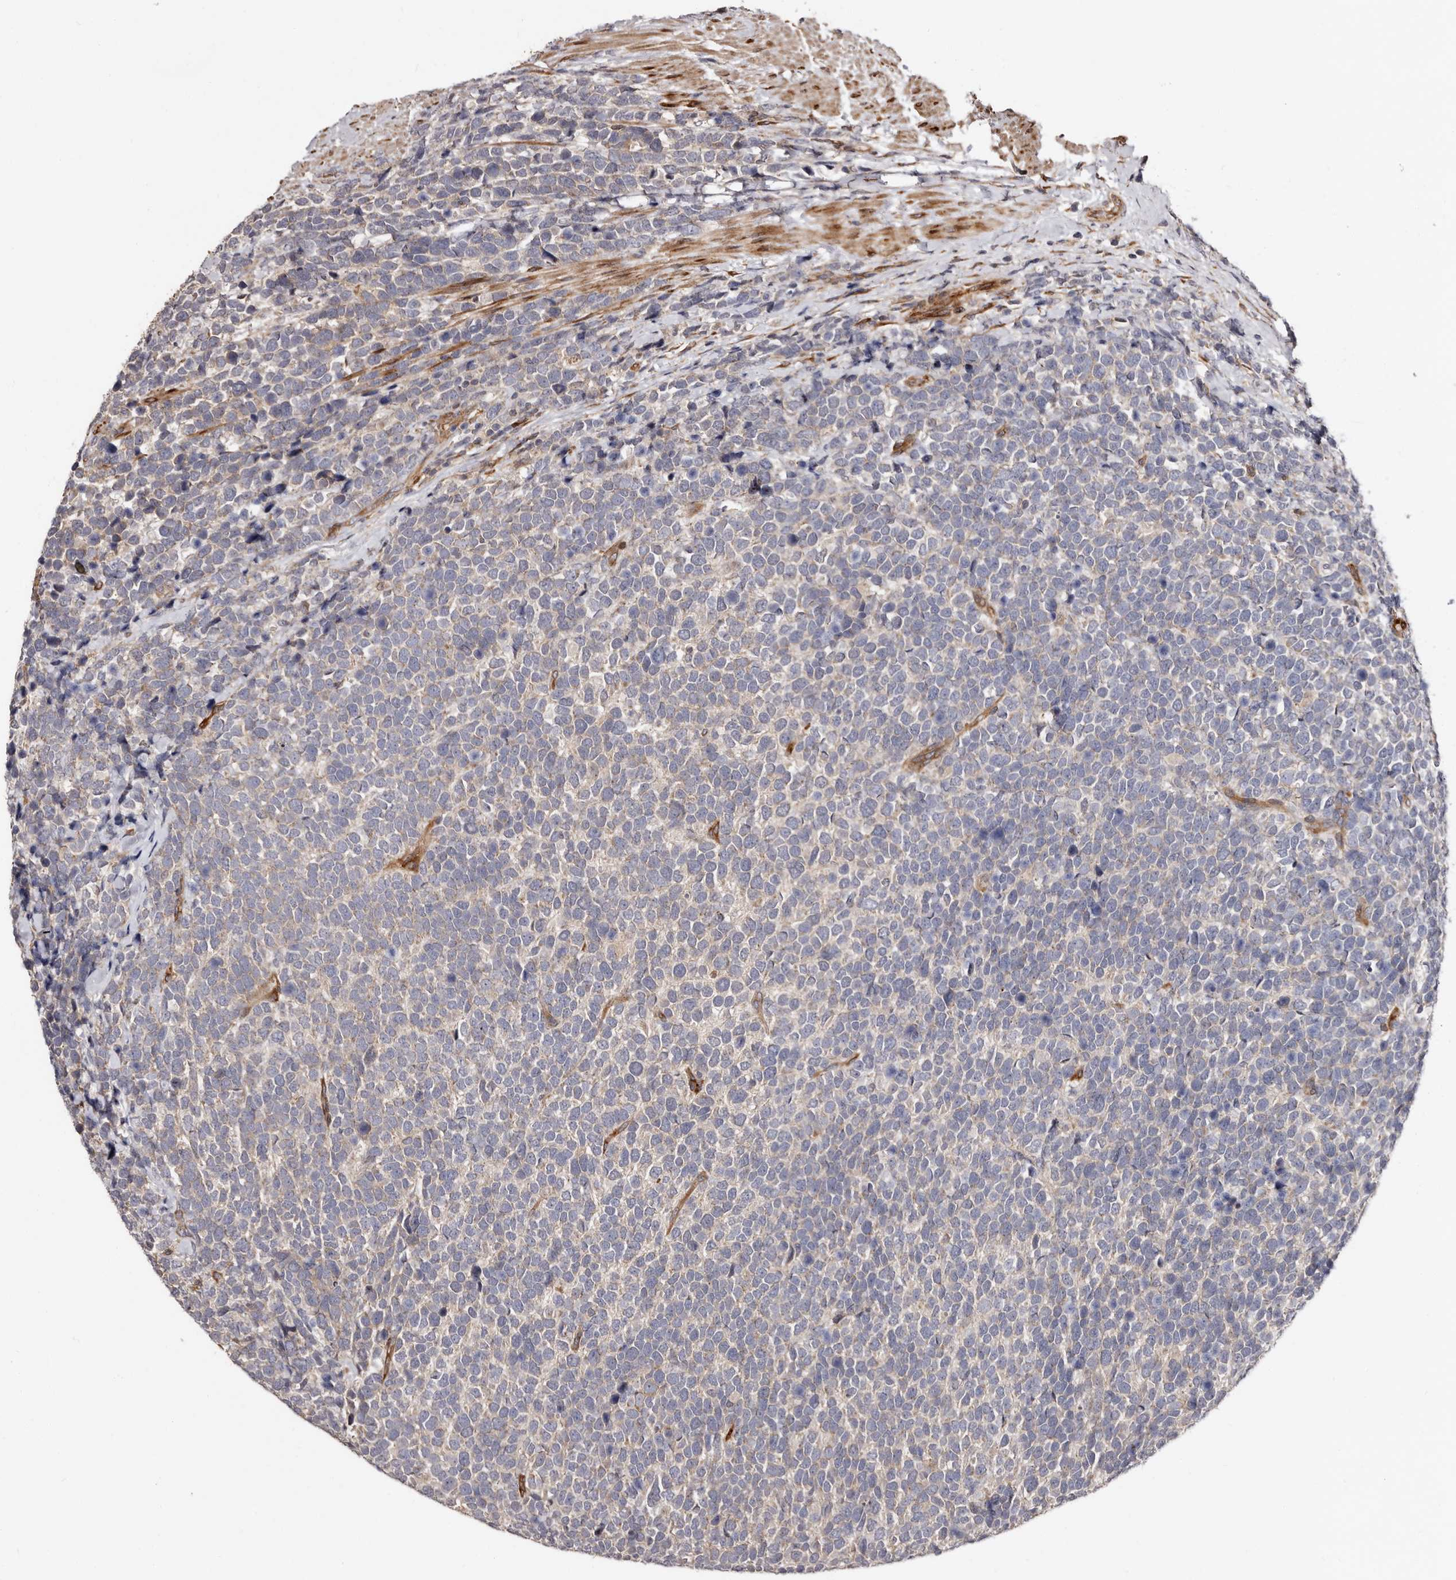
{"staining": {"intensity": "negative", "quantity": "none", "location": "none"}, "tissue": "urothelial cancer", "cell_type": "Tumor cells", "image_type": "cancer", "snomed": [{"axis": "morphology", "description": "Urothelial carcinoma, High grade"}, {"axis": "topography", "description": "Urinary bladder"}], "caption": "This histopathology image is of high-grade urothelial carcinoma stained with immunohistochemistry (IHC) to label a protein in brown with the nuclei are counter-stained blue. There is no expression in tumor cells.", "gene": "TBC1D22B", "patient": {"sex": "female", "age": 82}}